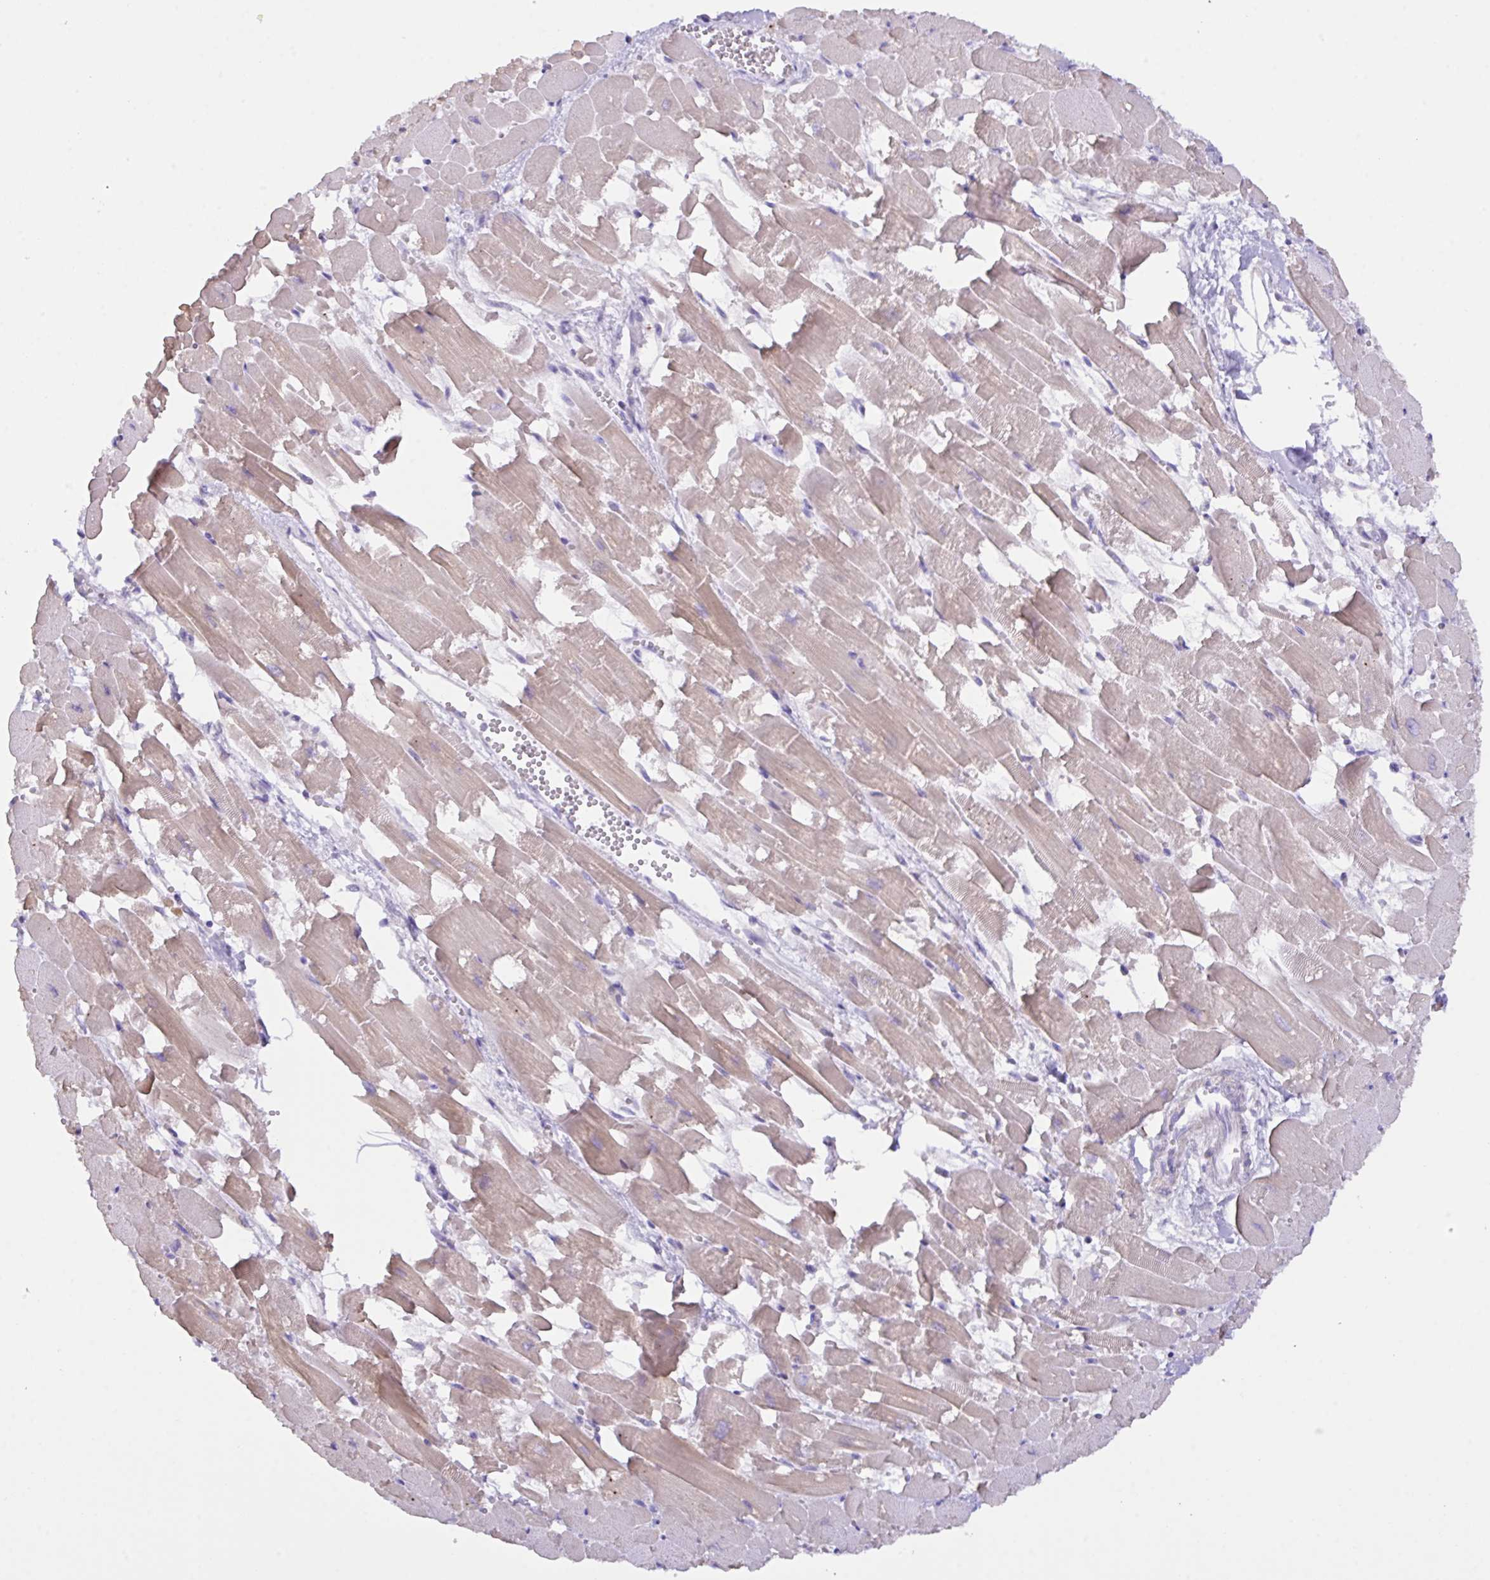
{"staining": {"intensity": "weak", "quantity": "25%-75%", "location": "cytoplasmic/membranous"}, "tissue": "heart muscle", "cell_type": "Cardiomyocytes", "image_type": "normal", "snomed": [{"axis": "morphology", "description": "Normal tissue, NOS"}, {"axis": "topography", "description": "Heart"}], "caption": "High-magnification brightfield microscopy of benign heart muscle stained with DAB (3,3'-diaminobenzidine) (brown) and counterstained with hematoxylin (blue). cardiomyocytes exhibit weak cytoplasmic/membranous positivity is present in about25%-75% of cells. (DAB IHC with brightfield microscopy, high magnification).", "gene": "CST11", "patient": {"sex": "female", "age": 52}}